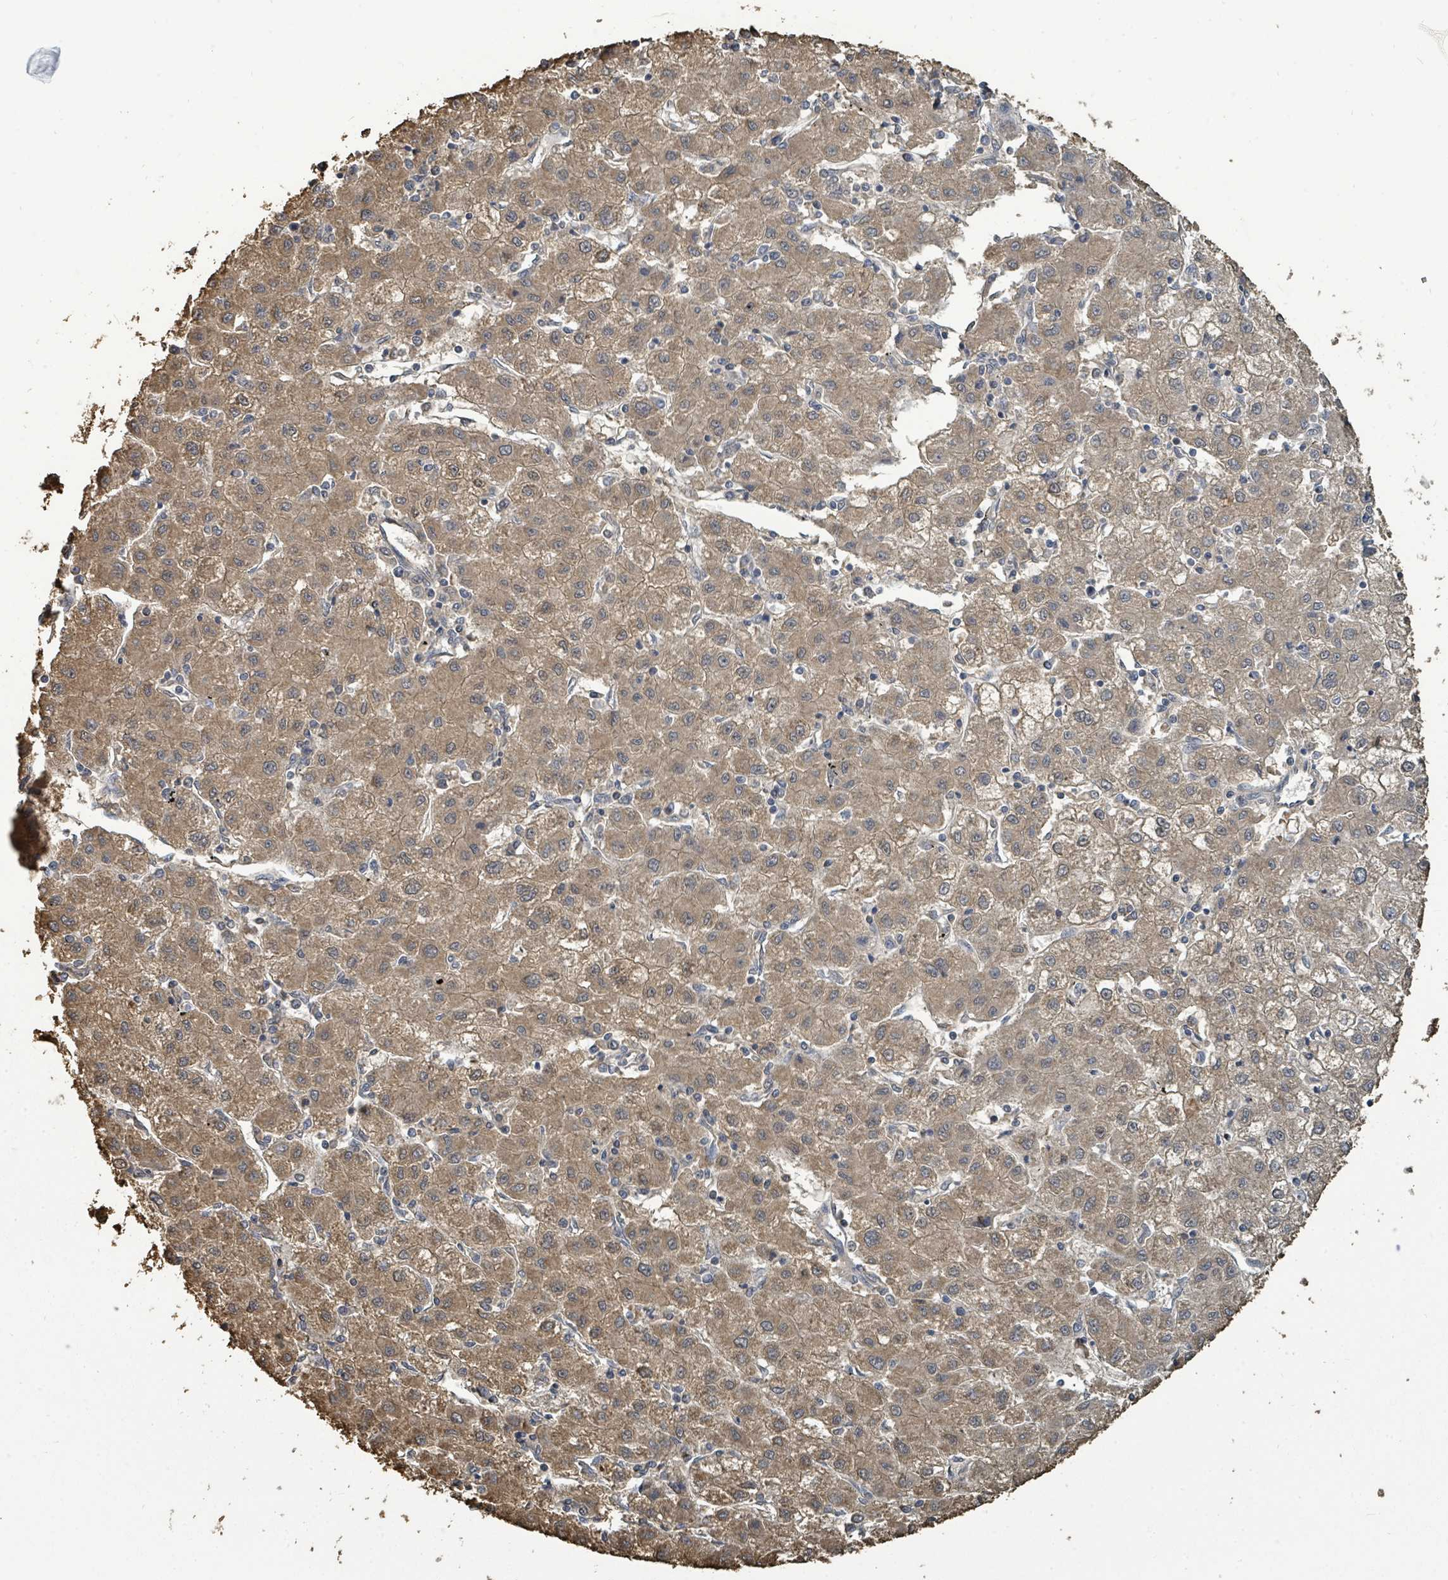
{"staining": {"intensity": "moderate", "quantity": ">75%", "location": "cytoplasmic/membranous"}, "tissue": "liver cancer", "cell_type": "Tumor cells", "image_type": "cancer", "snomed": [{"axis": "morphology", "description": "Carcinoma, Hepatocellular, NOS"}, {"axis": "topography", "description": "Liver"}], "caption": "A histopathology image of liver cancer stained for a protein reveals moderate cytoplasmic/membranous brown staining in tumor cells.", "gene": "C6orf52", "patient": {"sex": "male", "age": 72}}